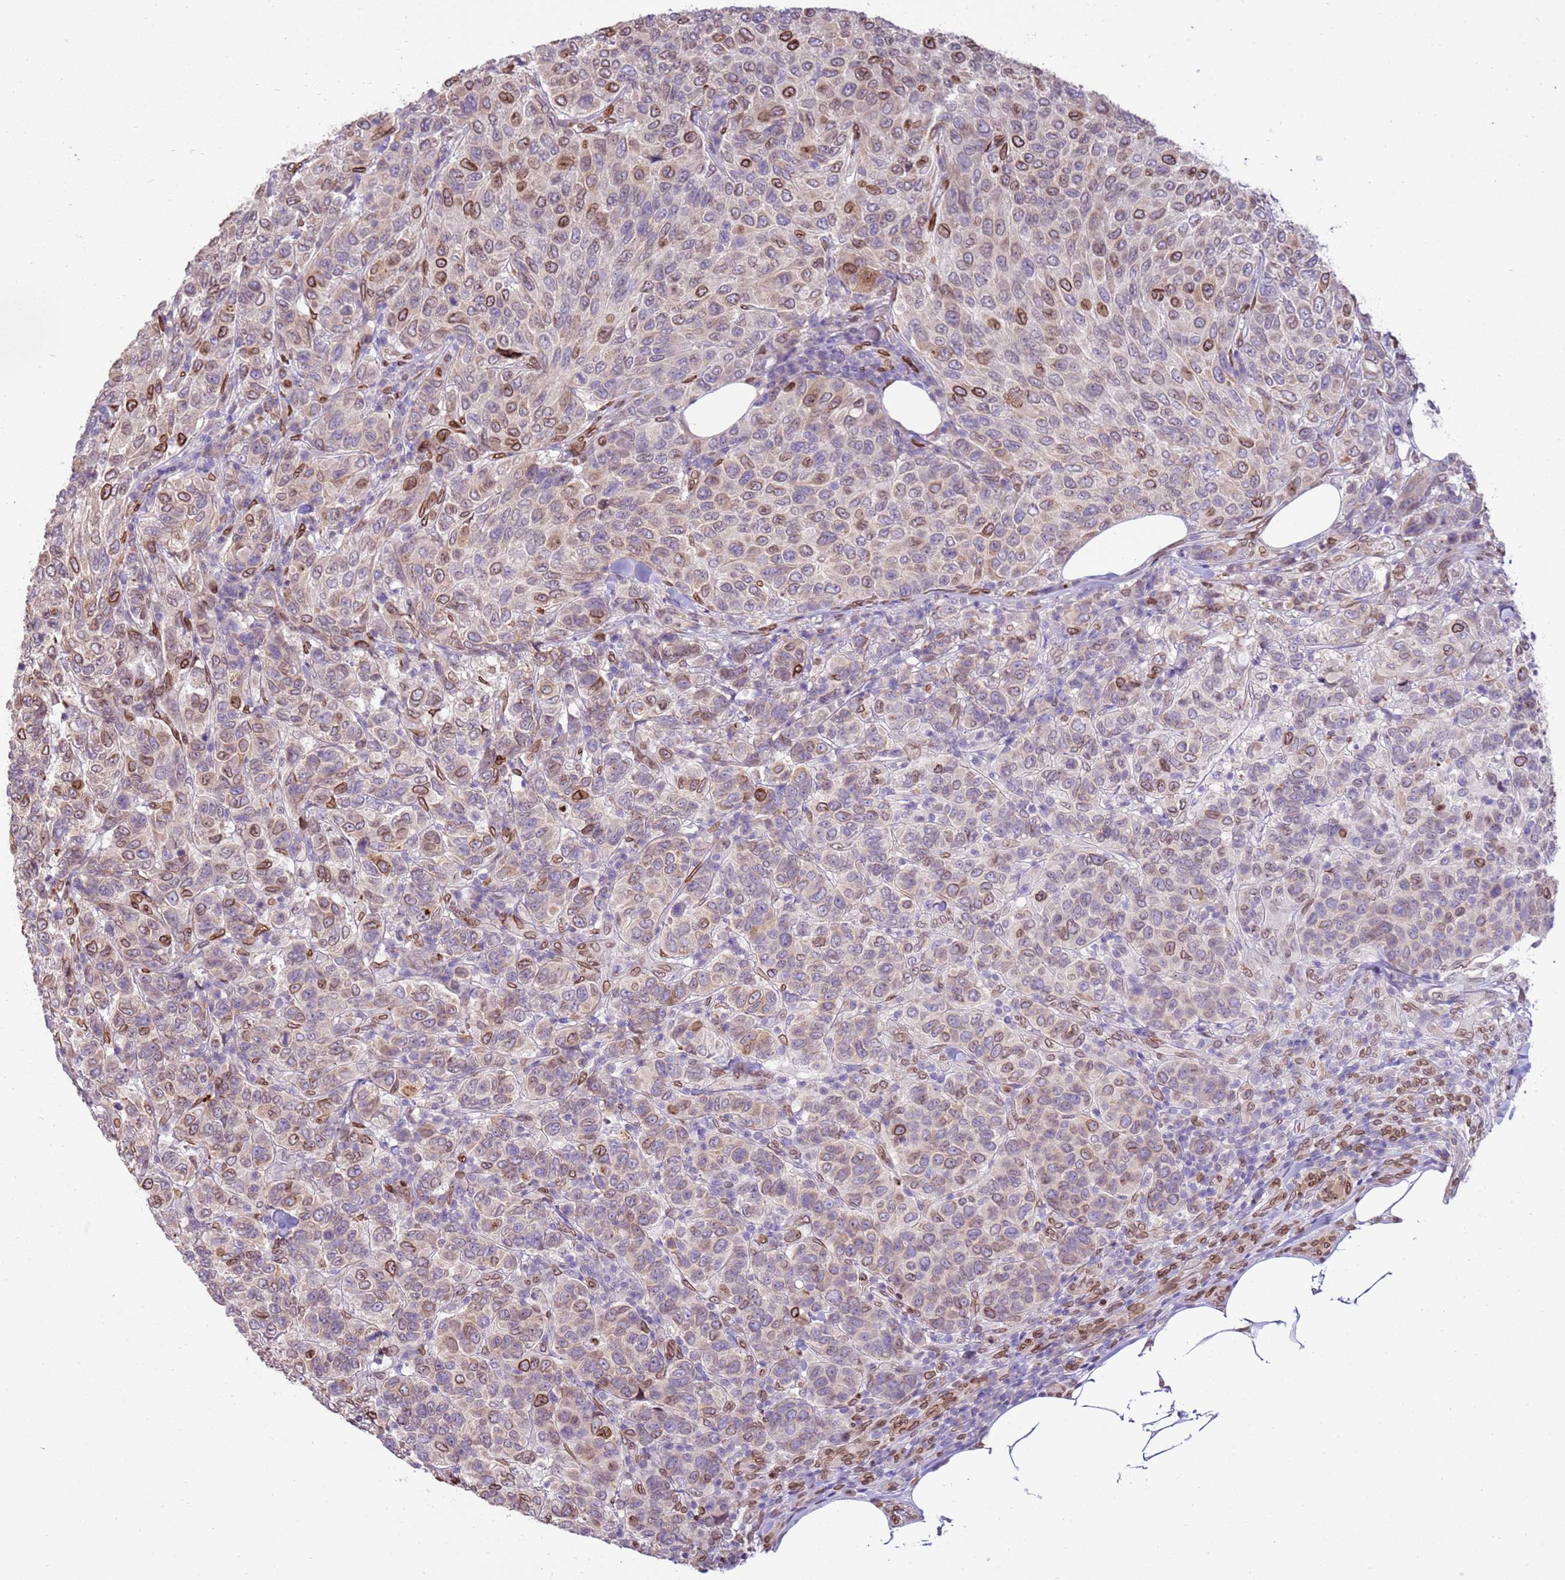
{"staining": {"intensity": "moderate", "quantity": "25%-75%", "location": "cytoplasmic/membranous,nuclear"}, "tissue": "breast cancer", "cell_type": "Tumor cells", "image_type": "cancer", "snomed": [{"axis": "morphology", "description": "Duct carcinoma"}, {"axis": "topography", "description": "Breast"}], "caption": "The photomicrograph displays a brown stain indicating the presence of a protein in the cytoplasmic/membranous and nuclear of tumor cells in breast cancer.", "gene": "TMEM47", "patient": {"sex": "female", "age": 55}}